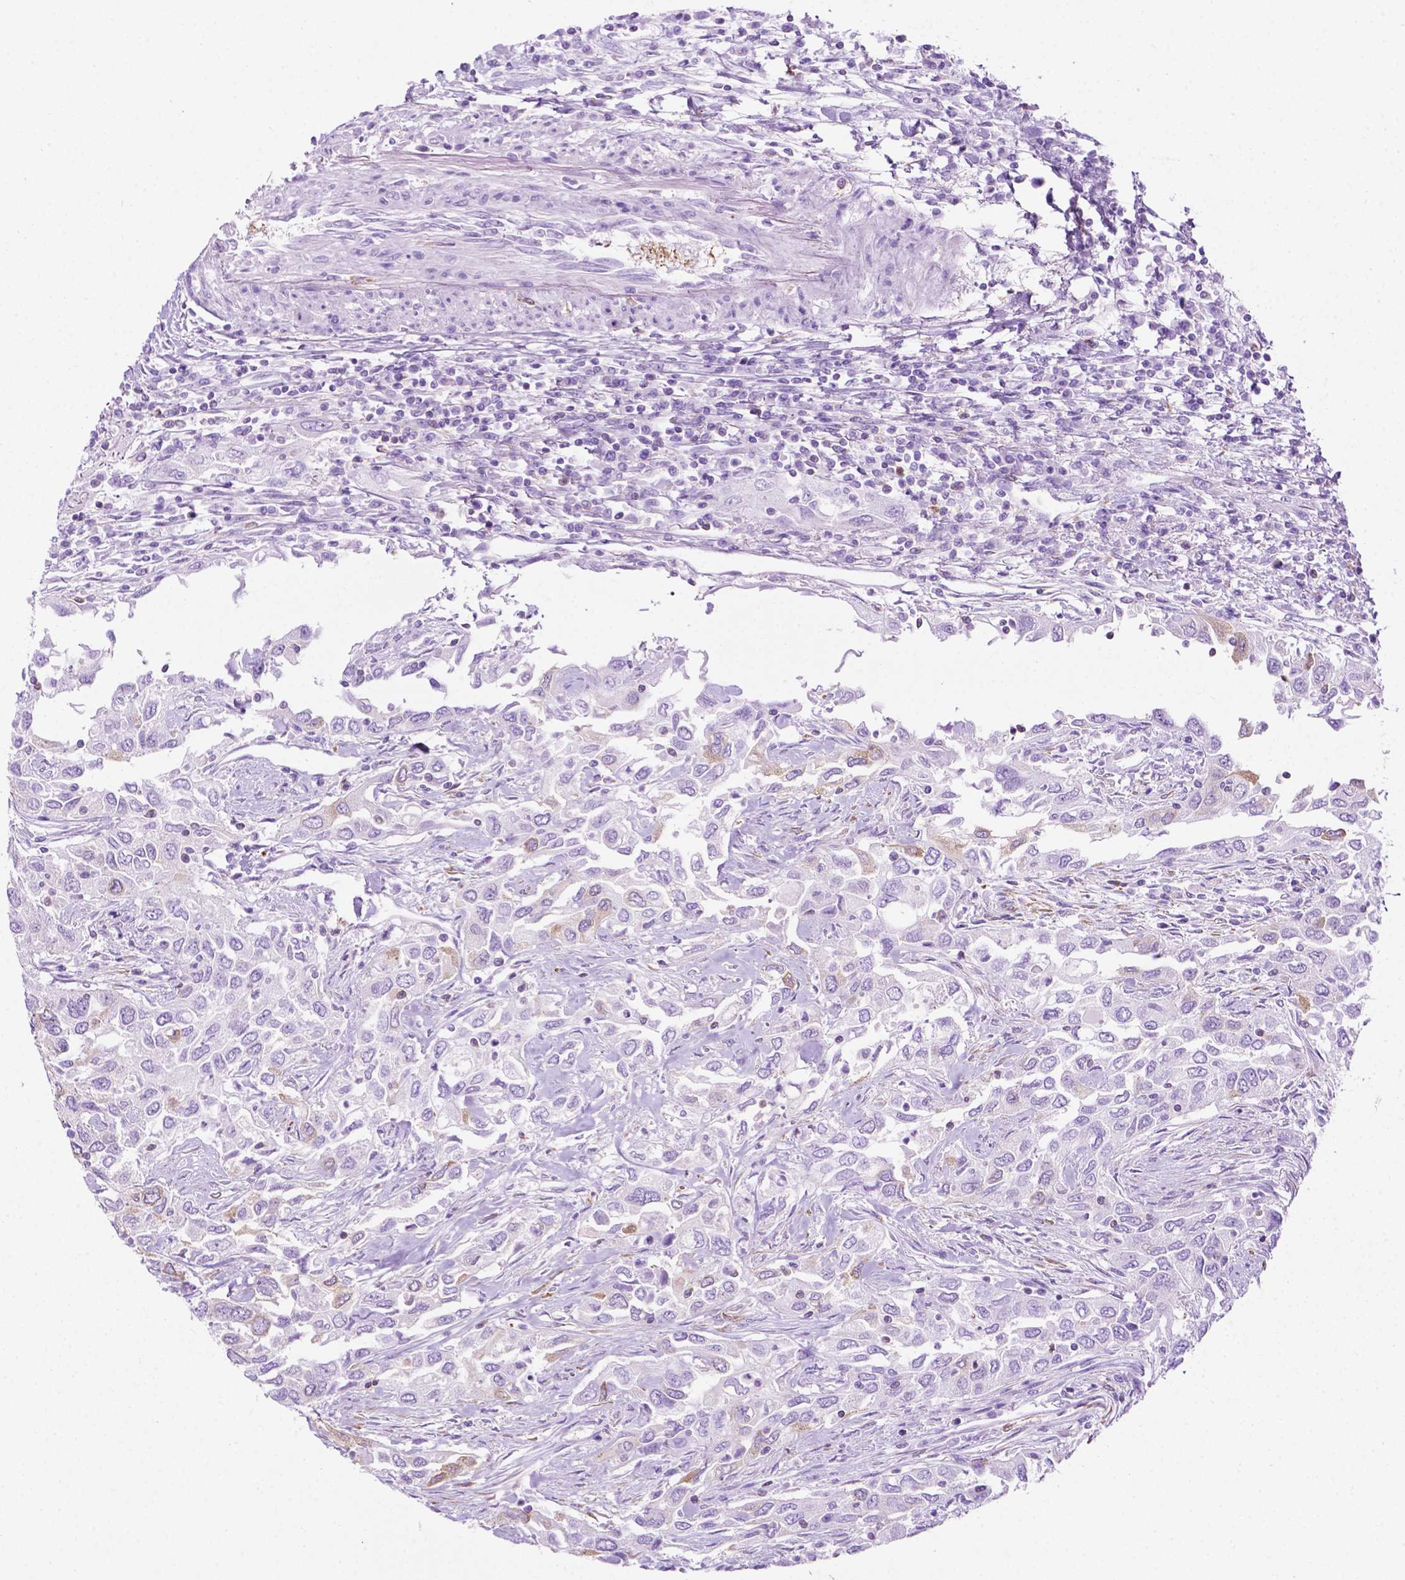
{"staining": {"intensity": "moderate", "quantity": "25%-75%", "location": "cytoplasmic/membranous"}, "tissue": "urothelial cancer", "cell_type": "Tumor cells", "image_type": "cancer", "snomed": [{"axis": "morphology", "description": "Urothelial carcinoma, High grade"}, {"axis": "topography", "description": "Urinary bladder"}], "caption": "DAB (3,3'-diaminobenzidine) immunohistochemical staining of human high-grade urothelial carcinoma reveals moderate cytoplasmic/membranous protein staining in about 25%-75% of tumor cells.", "gene": "RPL29", "patient": {"sex": "male", "age": 76}}